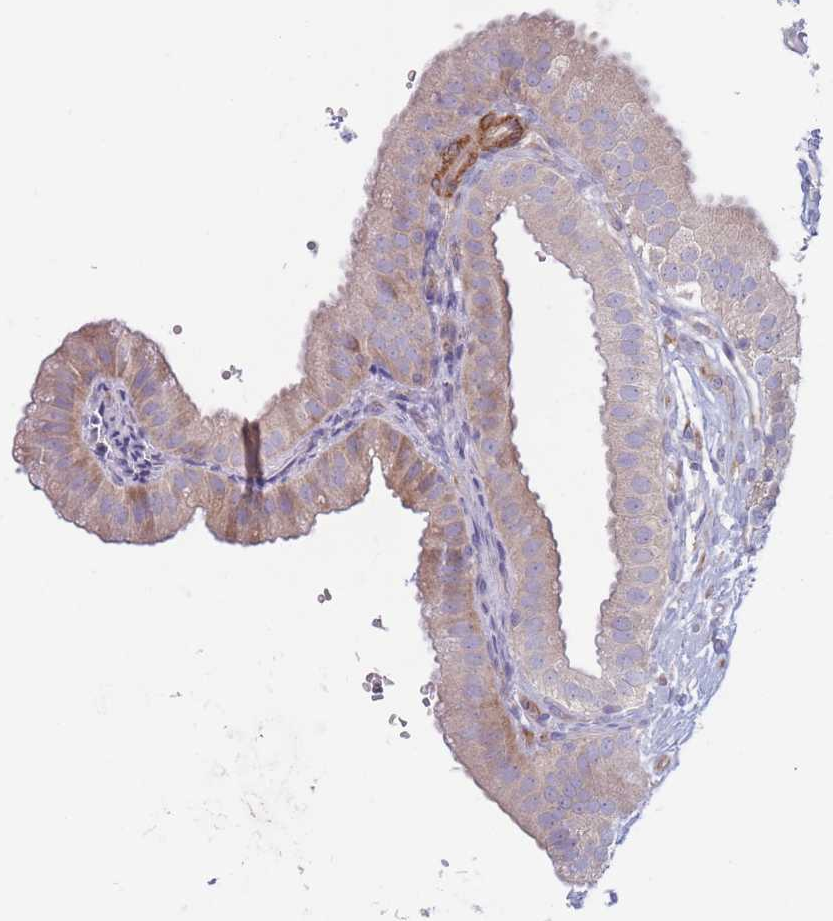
{"staining": {"intensity": "weak", "quantity": "25%-75%", "location": "cytoplasmic/membranous"}, "tissue": "gallbladder", "cell_type": "Glandular cells", "image_type": "normal", "snomed": [{"axis": "morphology", "description": "Normal tissue, NOS"}, {"axis": "topography", "description": "Gallbladder"}], "caption": "Gallbladder stained for a protein (brown) reveals weak cytoplasmic/membranous positive positivity in approximately 25%-75% of glandular cells.", "gene": "PNPLA5", "patient": {"sex": "female", "age": 61}}